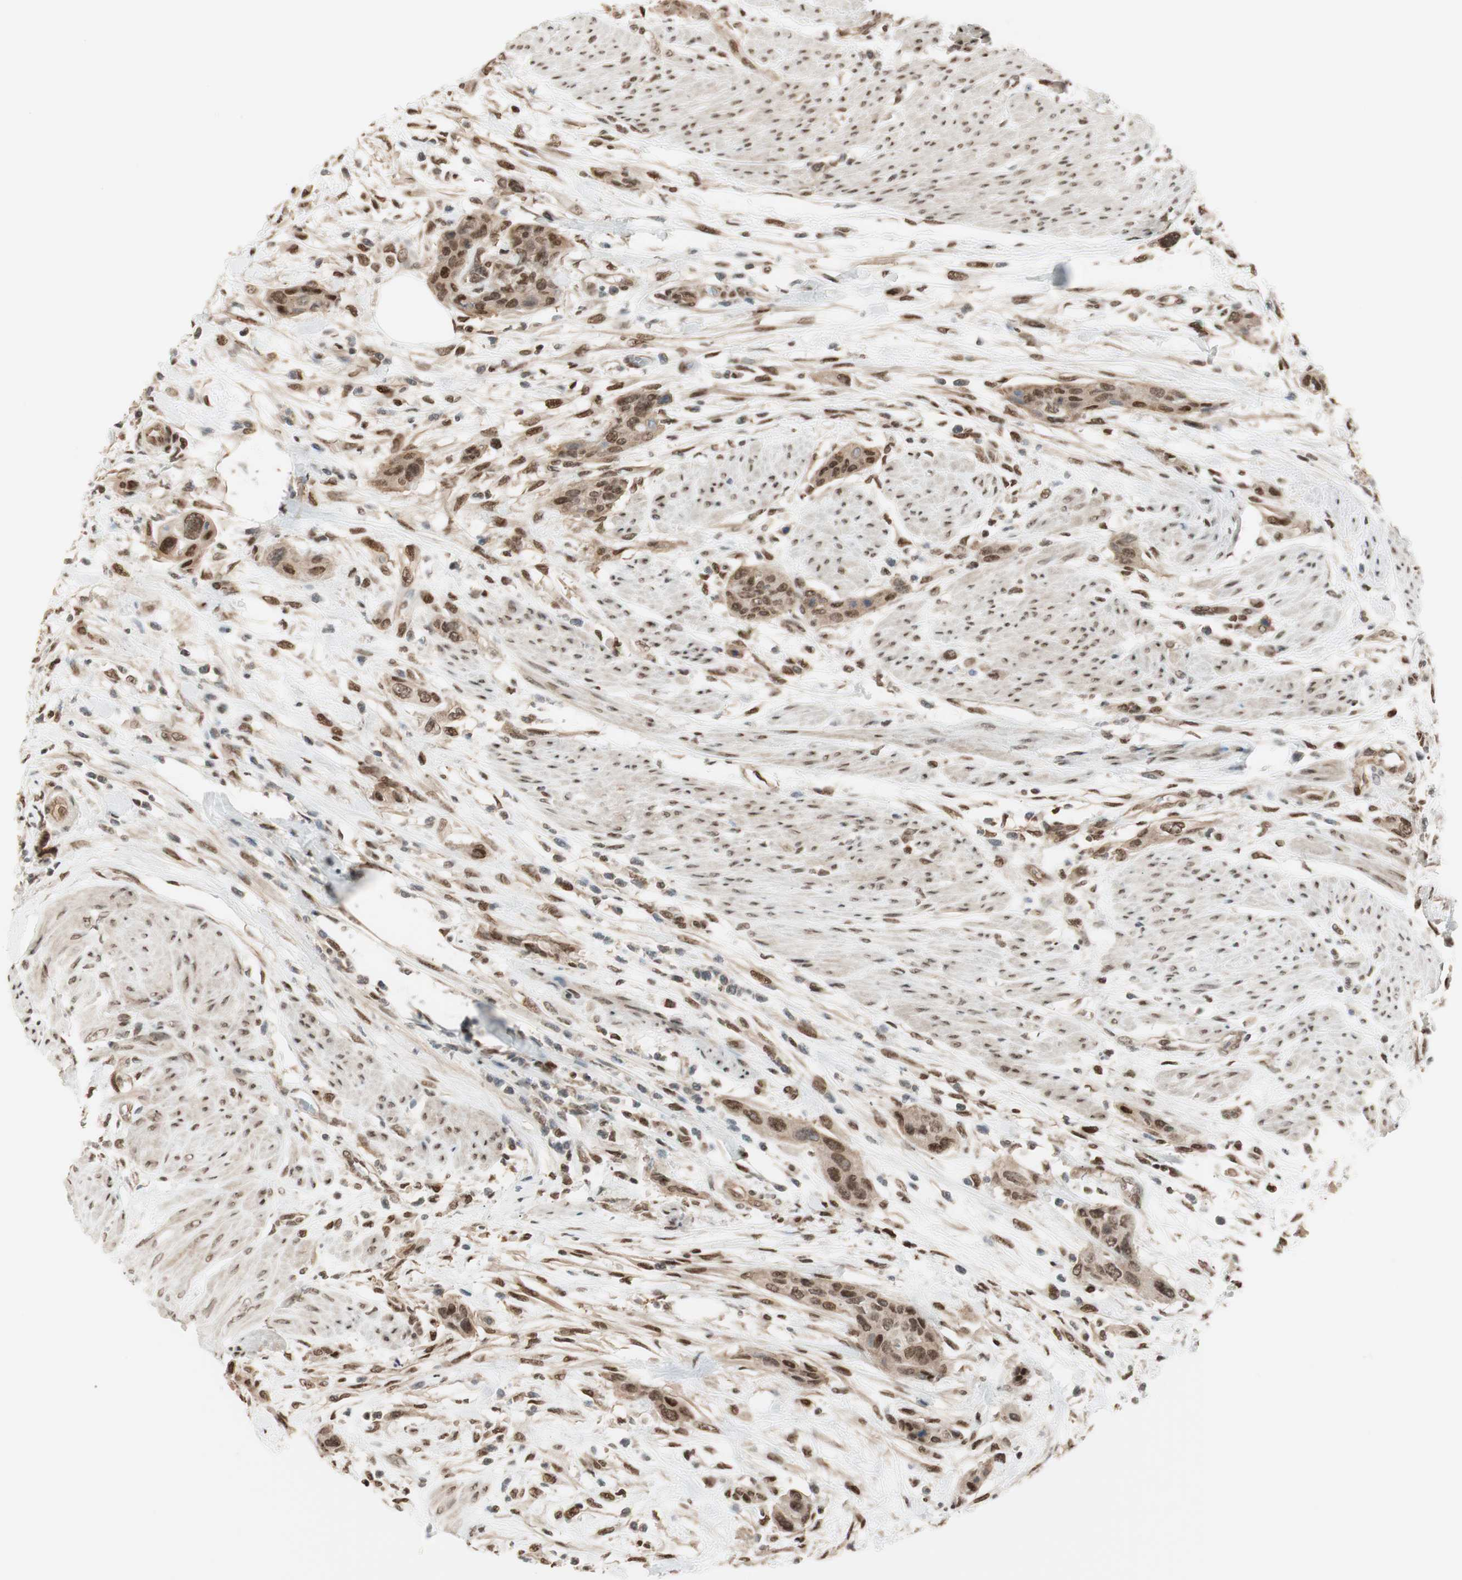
{"staining": {"intensity": "moderate", "quantity": ">75%", "location": "cytoplasmic/membranous,nuclear"}, "tissue": "urothelial cancer", "cell_type": "Tumor cells", "image_type": "cancer", "snomed": [{"axis": "morphology", "description": "Urothelial carcinoma, High grade"}, {"axis": "topography", "description": "Urinary bladder"}], "caption": "An image of urothelial carcinoma (high-grade) stained for a protein shows moderate cytoplasmic/membranous and nuclear brown staining in tumor cells.", "gene": "SUFU", "patient": {"sex": "male", "age": 35}}